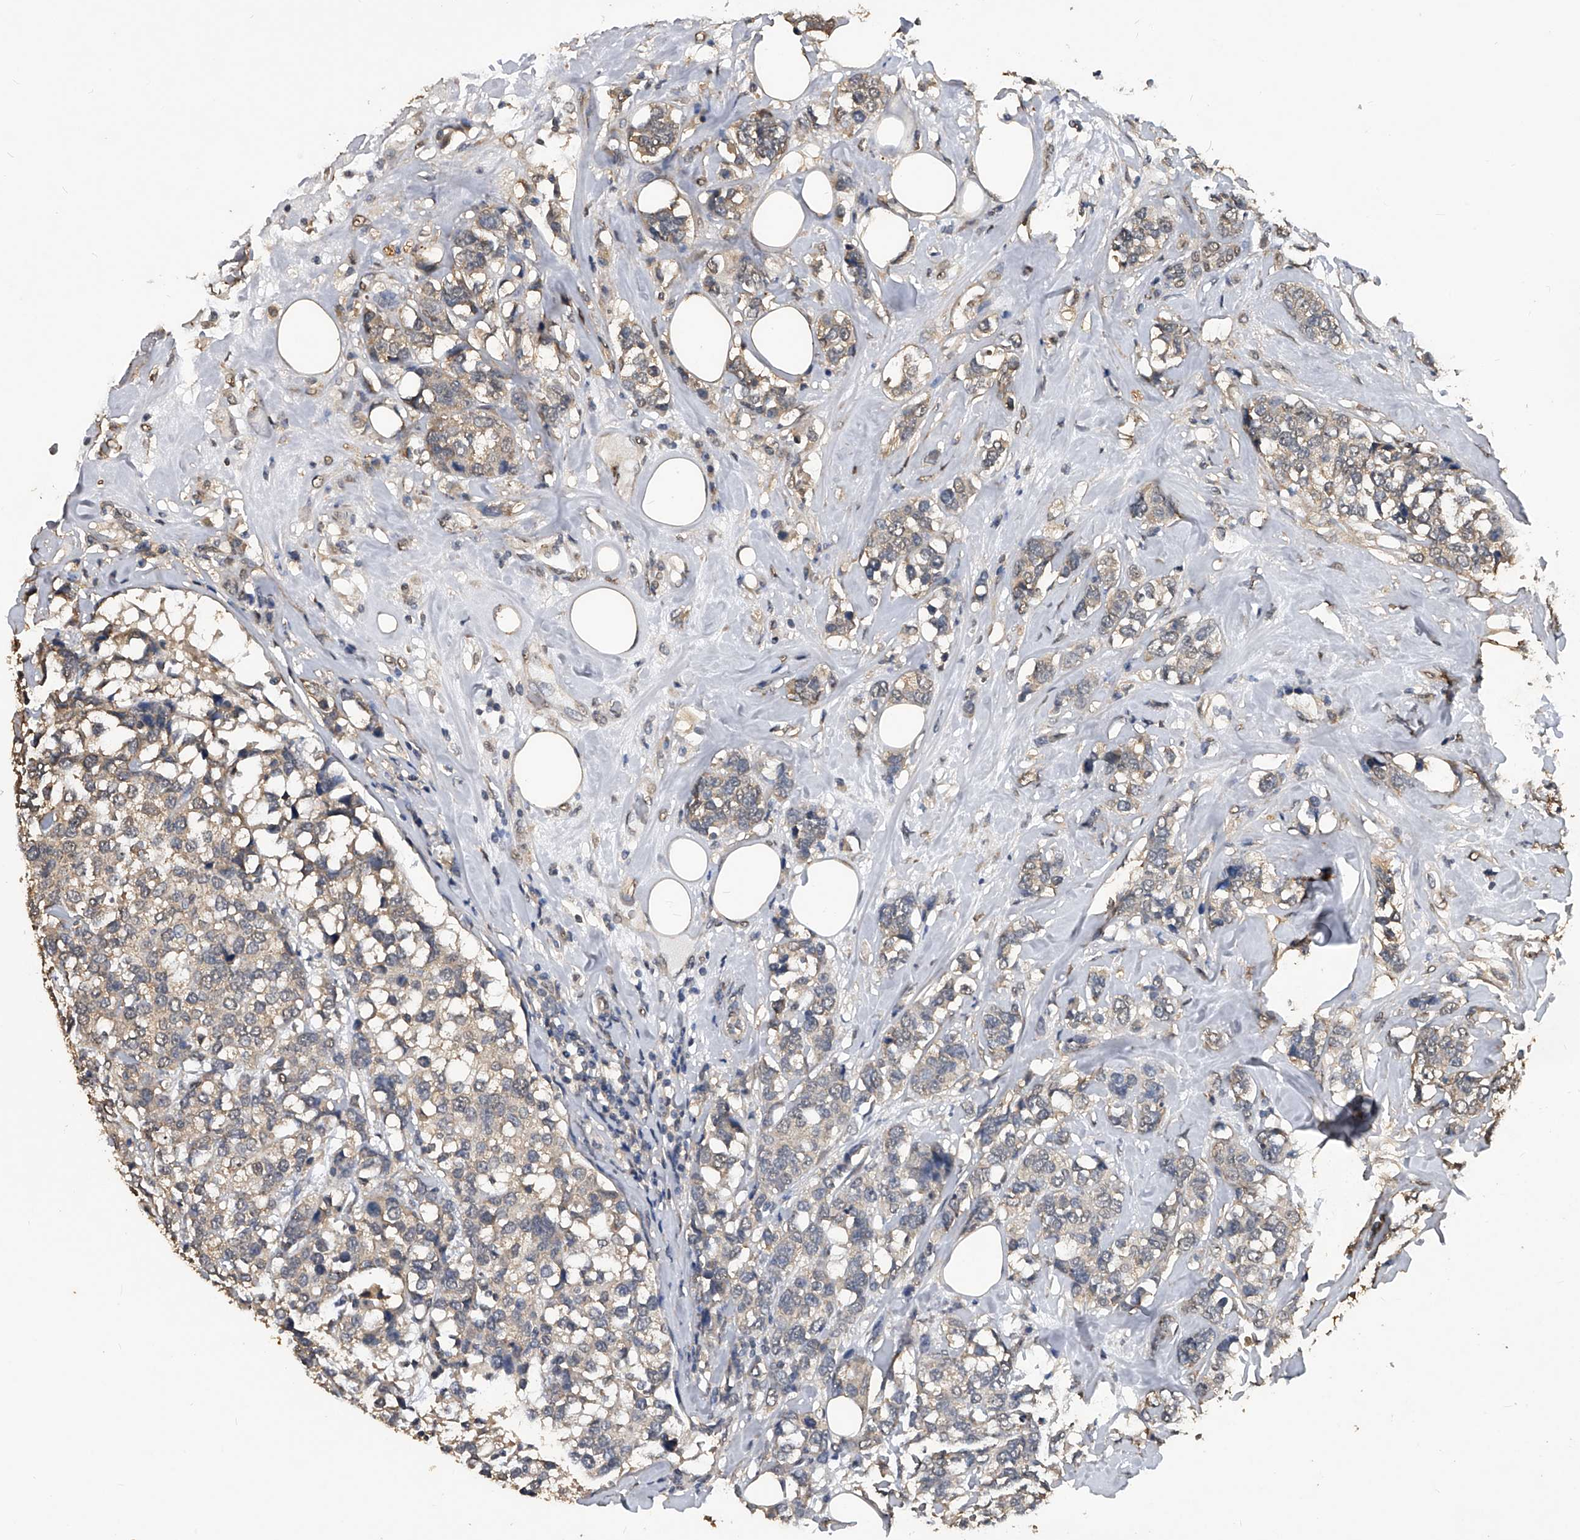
{"staining": {"intensity": "weak", "quantity": "<25%", "location": "cytoplasmic/membranous"}, "tissue": "breast cancer", "cell_type": "Tumor cells", "image_type": "cancer", "snomed": [{"axis": "morphology", "description": "Lobular carcinoma"}, {"axis": "topography", "description": "Breast"}], "caption": "Breast lobular carcinoma stained for a protein using IHC shows no positivity tumor cells.", "gene": "FBXL4", "patient": {"sex": "female", "age": 59}}